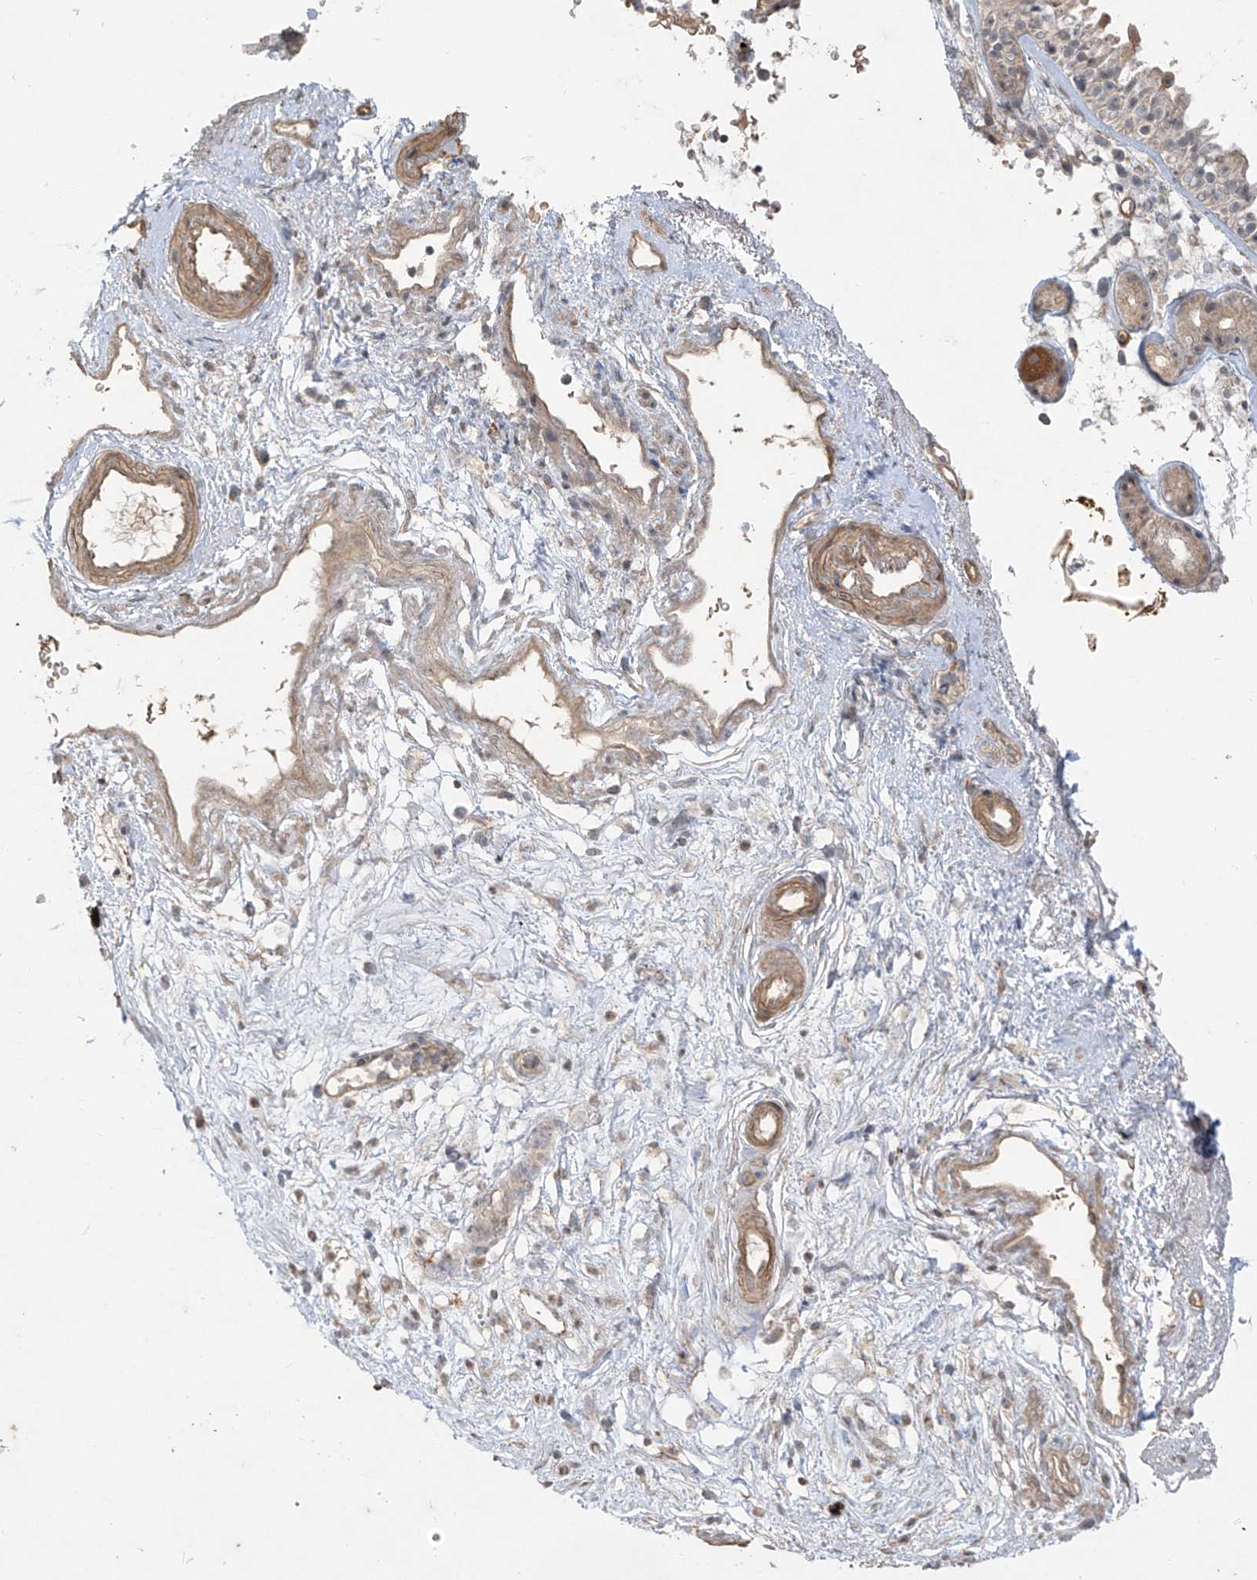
{"staining": {"intensity": "weak", "quantity": "25%-75%", "location": "cytoplasmic/membranous"}, "tissue": "nasopharynx", "cell_type": "Respiratory epithelial cells", "image_type": "normal", "snomed": [{"axis": "morphology", "description": "Normal tissue, NOS"}, {"axis": "morphology", "description": "Inflammation, NOS"}, {"axis": "morphology", "description": "Malignant melanoma, Metastatic site"}, {"axis": "topography", "description": "Nasopharynx"}], "caption": "The histopathology image shows staining of benign nasopharynx, revealing weak cytoplasmic/membranous protein staining (brown color) within respiratory epithelial cells. (brown staining indicates protein expression, while blue staining denotes nuclei).", "gene": "DGKQ", "patient": {"sex": "male", "age": 70}}